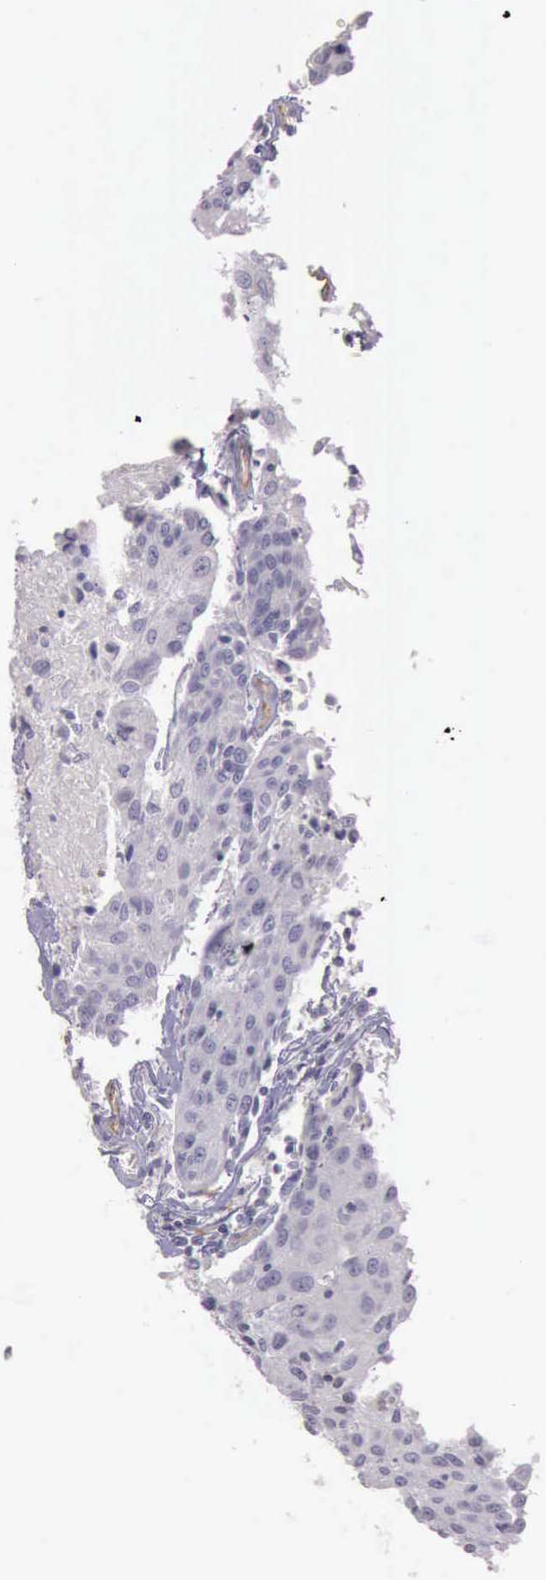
{"staining": {"intensity": "negative", "quantity": "none", "location": "none"}, "tissue": "urothelial cancer", "cell_type": "Tumor cells", "image_type": "cancer", "snomed": [{"axis": "morphology", "description": "Urothelial carcinoma, High grade"}, {"axis": "topography", "description": "Urinary bladder"}], "caption": "The histopathology image shows no staining of tumor cells in high-grade urothelial carcinoma.", "gene": "TCEANC", "patient": {"sex": "female", "age": 85}}